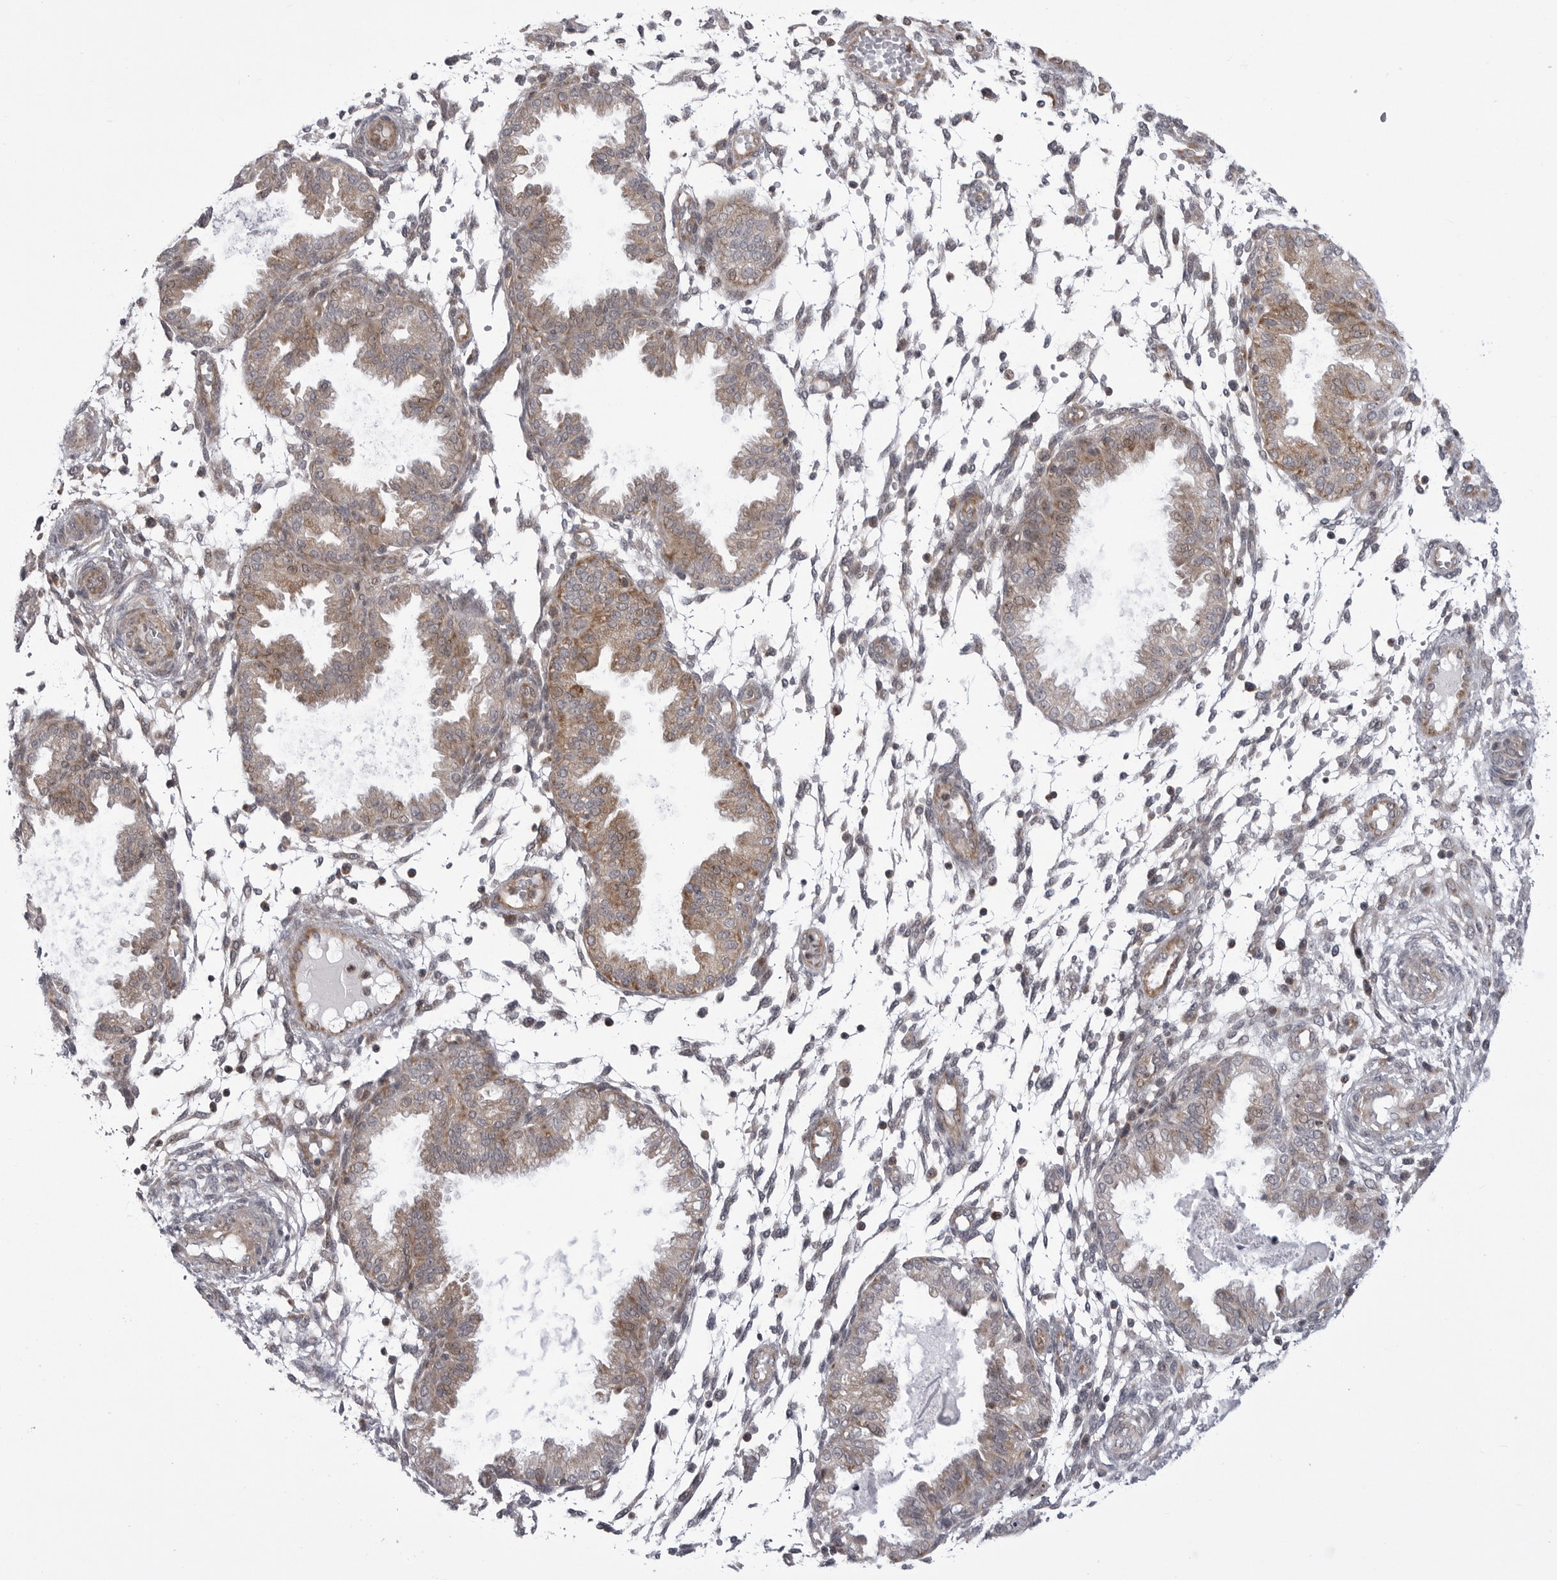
{"staining": {"intensity": "negative", "quantity": "none", "location": "none"}, "tissue": "endometrium", "cell_type": "Cells in endometrial stroma", "image_type": "normal", "snomed": [{"axis": "morphology", "description": "Normal tissue, NOS"}, {"axis": "topography", "description": "Endometrium"}], "caption": "High magnification brightfield microscopy of normal endometrium stained with DAB (3,3'-diaminobenzidine) (brown) and counterstained with hematoxylin (blue): cells in endometrial stroma show no significant staining. Nuclei are stained in blue.", "gene": "CCDC18", "patient": {"sex": "female", "age": 33}}